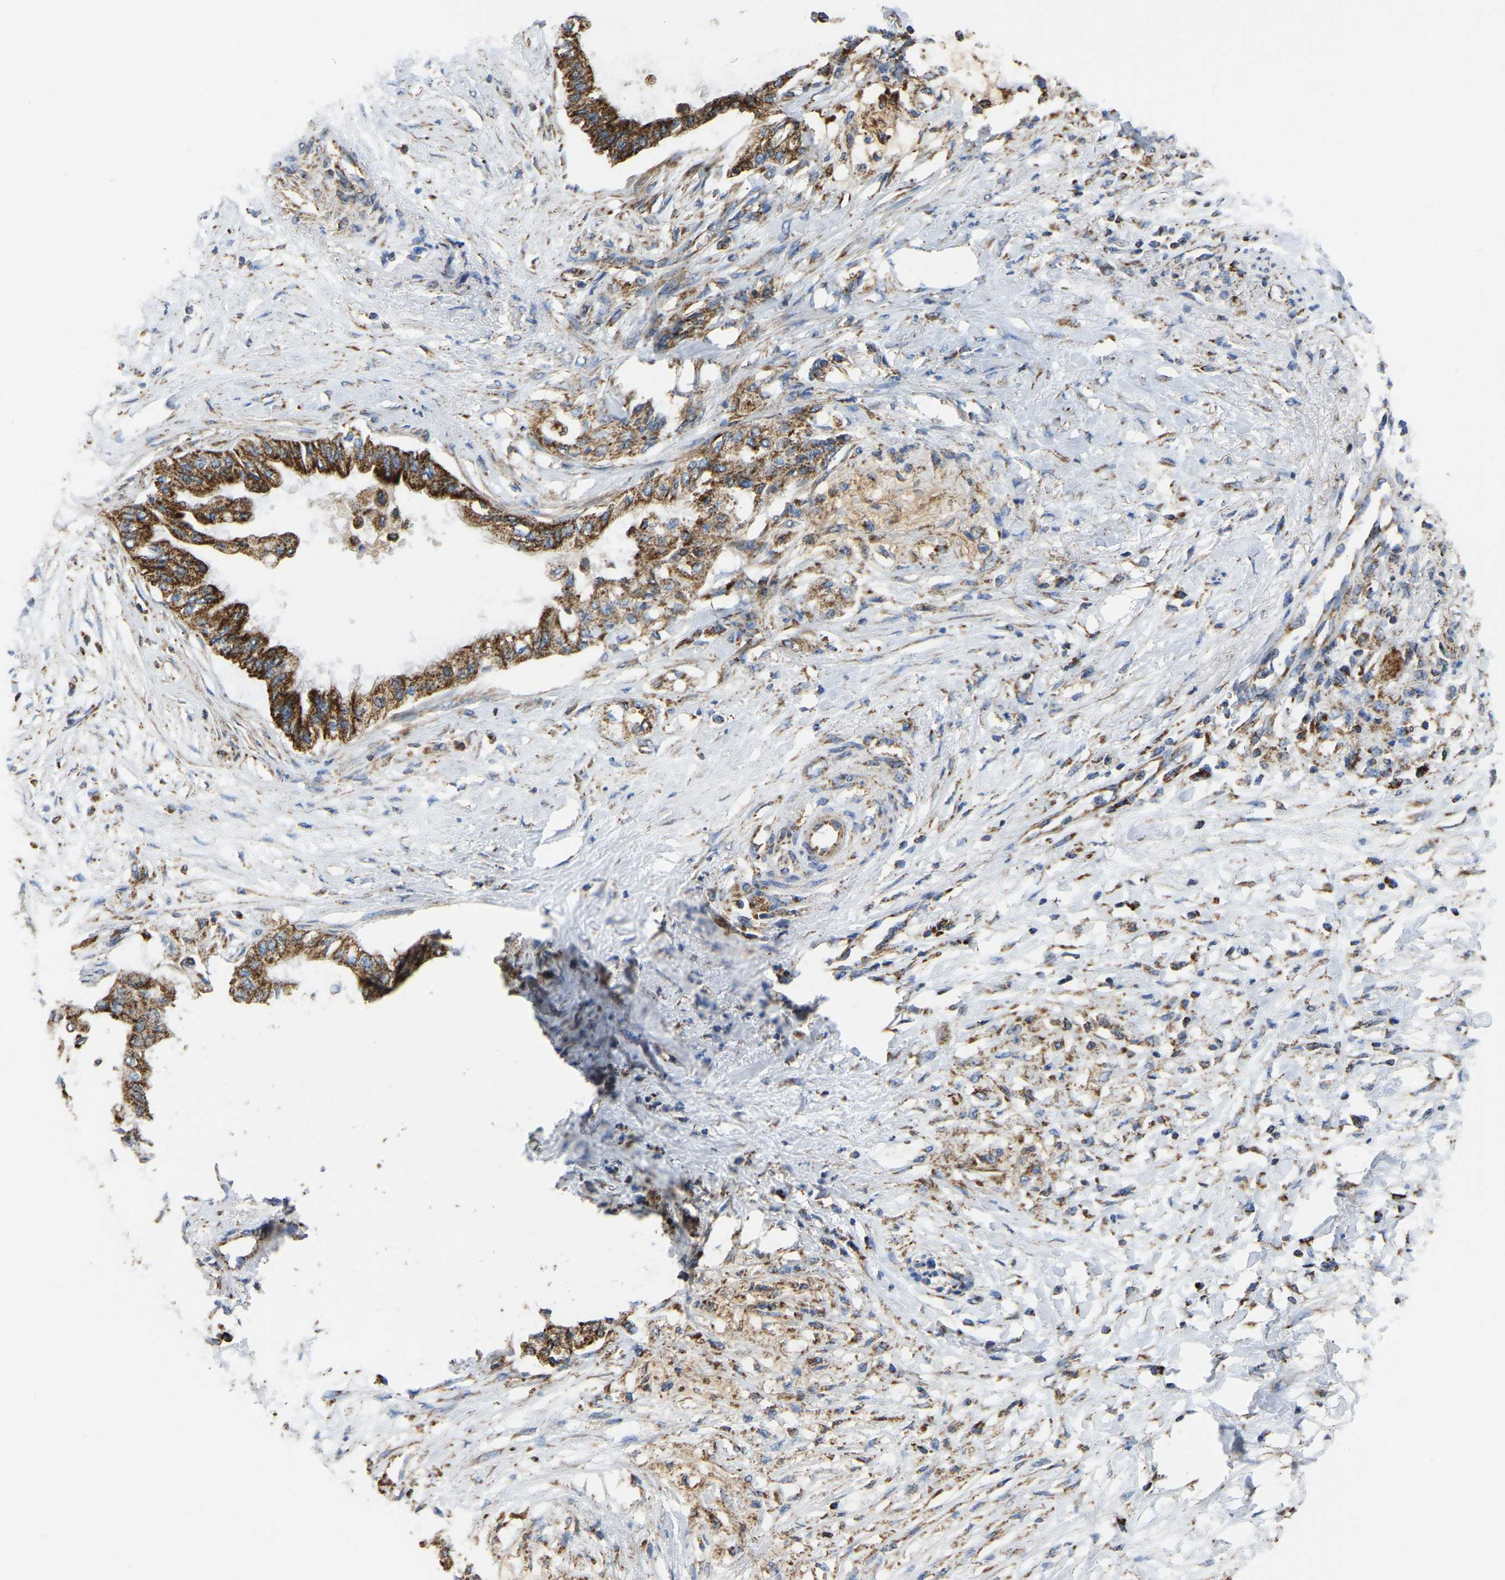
{"staining": {"intensity": "strong", "quantity": ">75%", "location": "cytoplasmic/membranous"}, "tissue": "pancreatic cancer", "cell_type": "Tumor cells", "image_type": "cancer", "snomed": [{"axis": "morphology", "description": "Normal tissue, NOS"}, {"axis": "morphology", "description": "Adenocarcinoma, NOS"}, {"axis": "topography", "description": "Pancreas"}, {"axis": "topography", "description": "Duodenum"}], "caption": "The histopathology image shows a brown stain indicating the presence of a protein in the cytoplasmic/membranous of tumor cells in adenocarcinoma (pancreatic).", "gene": "ETFA", "patient": {"sex": "female", "age": 60}}